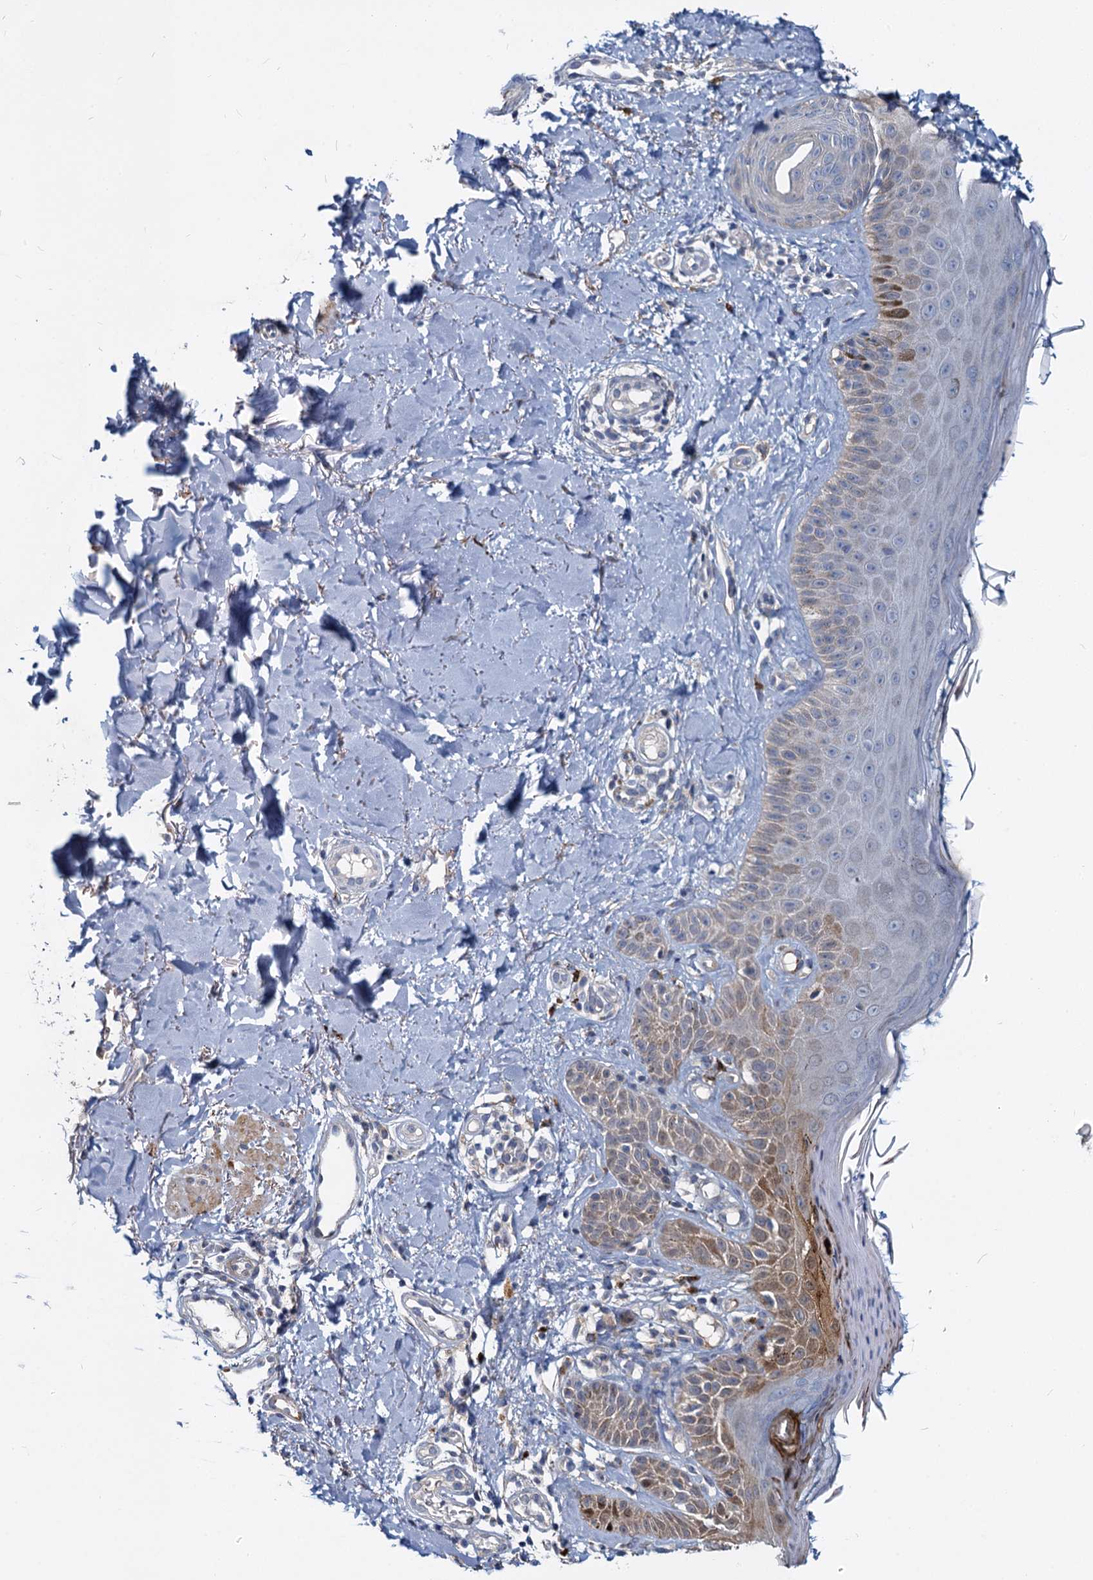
{"staining": {"intensity": "negative", "quantity": "none", "location": "none"}, "tissue": "skin", "cell_type": "Fibroblasts", "image_type": "normal", "snomed": [{"axis": "morphology", "description": "Normal tissue, NOS"}, {"axis": "topography", "description": "Skin"}], "caption": "The histopathology image displays no staining of fibroblasts in normal skin. (Brightfield microscopy of DAB (3,3'-diaminobenzidine) immunohistochemistry at high magnification).", "gene": "DCUN1D2", "patient": {"sex": "male", "age": 52}}